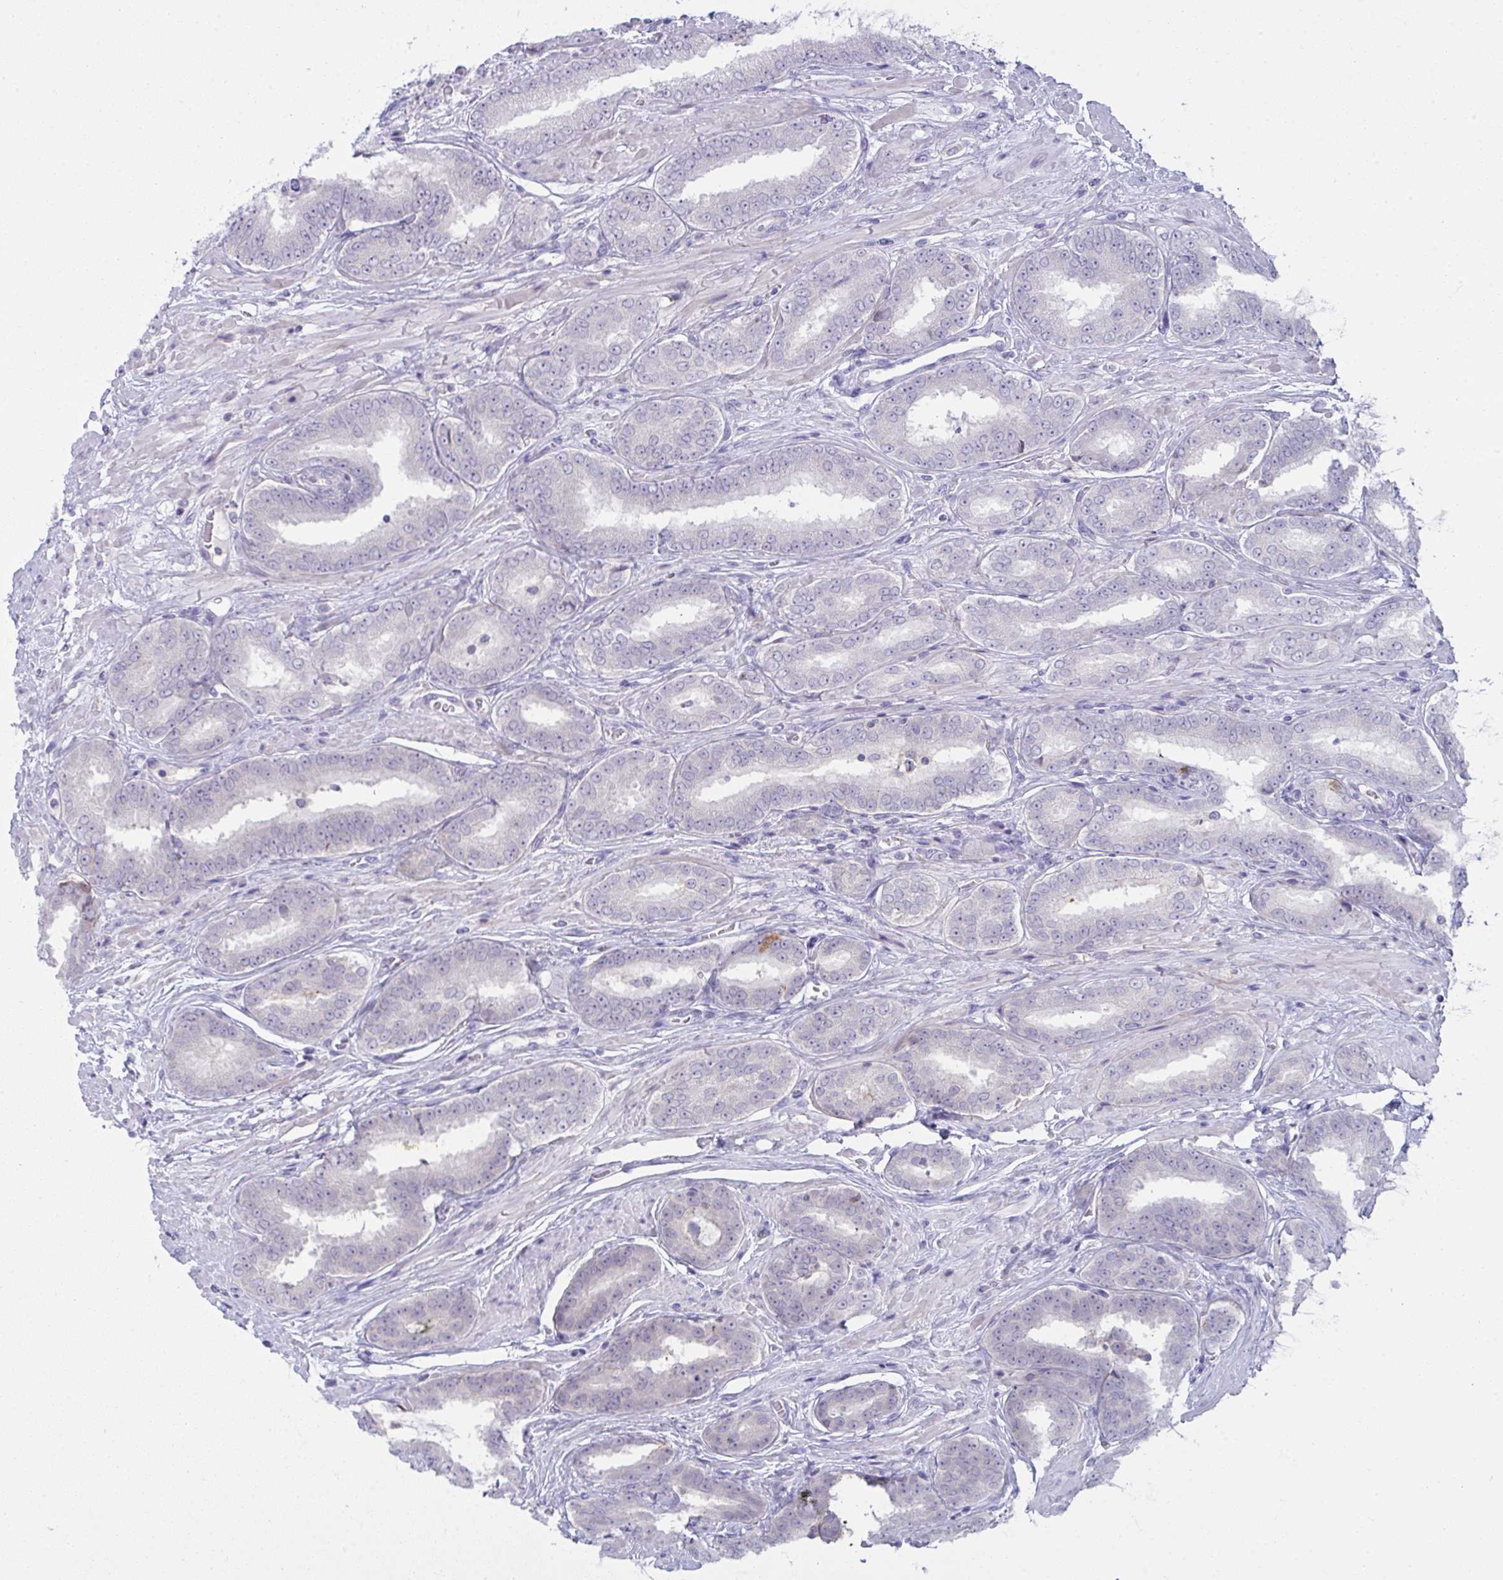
{"staining": {"intensity": "negative", "quantity": "none", "location": "none"}, "tissue": "prostate cancer", "cell_type": "Tumor cells", "image_type": "cancer", "snomed": [{"axis": "morphology", "description": "Adenocarcinoma, High grade"}, {"axis": "topography", "description": "Prostate"}], "caption": "Tumor cells show no significant protein expression in prostate cancer. (DAB immunohistochemistry (IHC) visualized using brightfield microscopy, high magnification).", "gene": "RGPD5", "patient": {"sex": "male", "age": 72}}